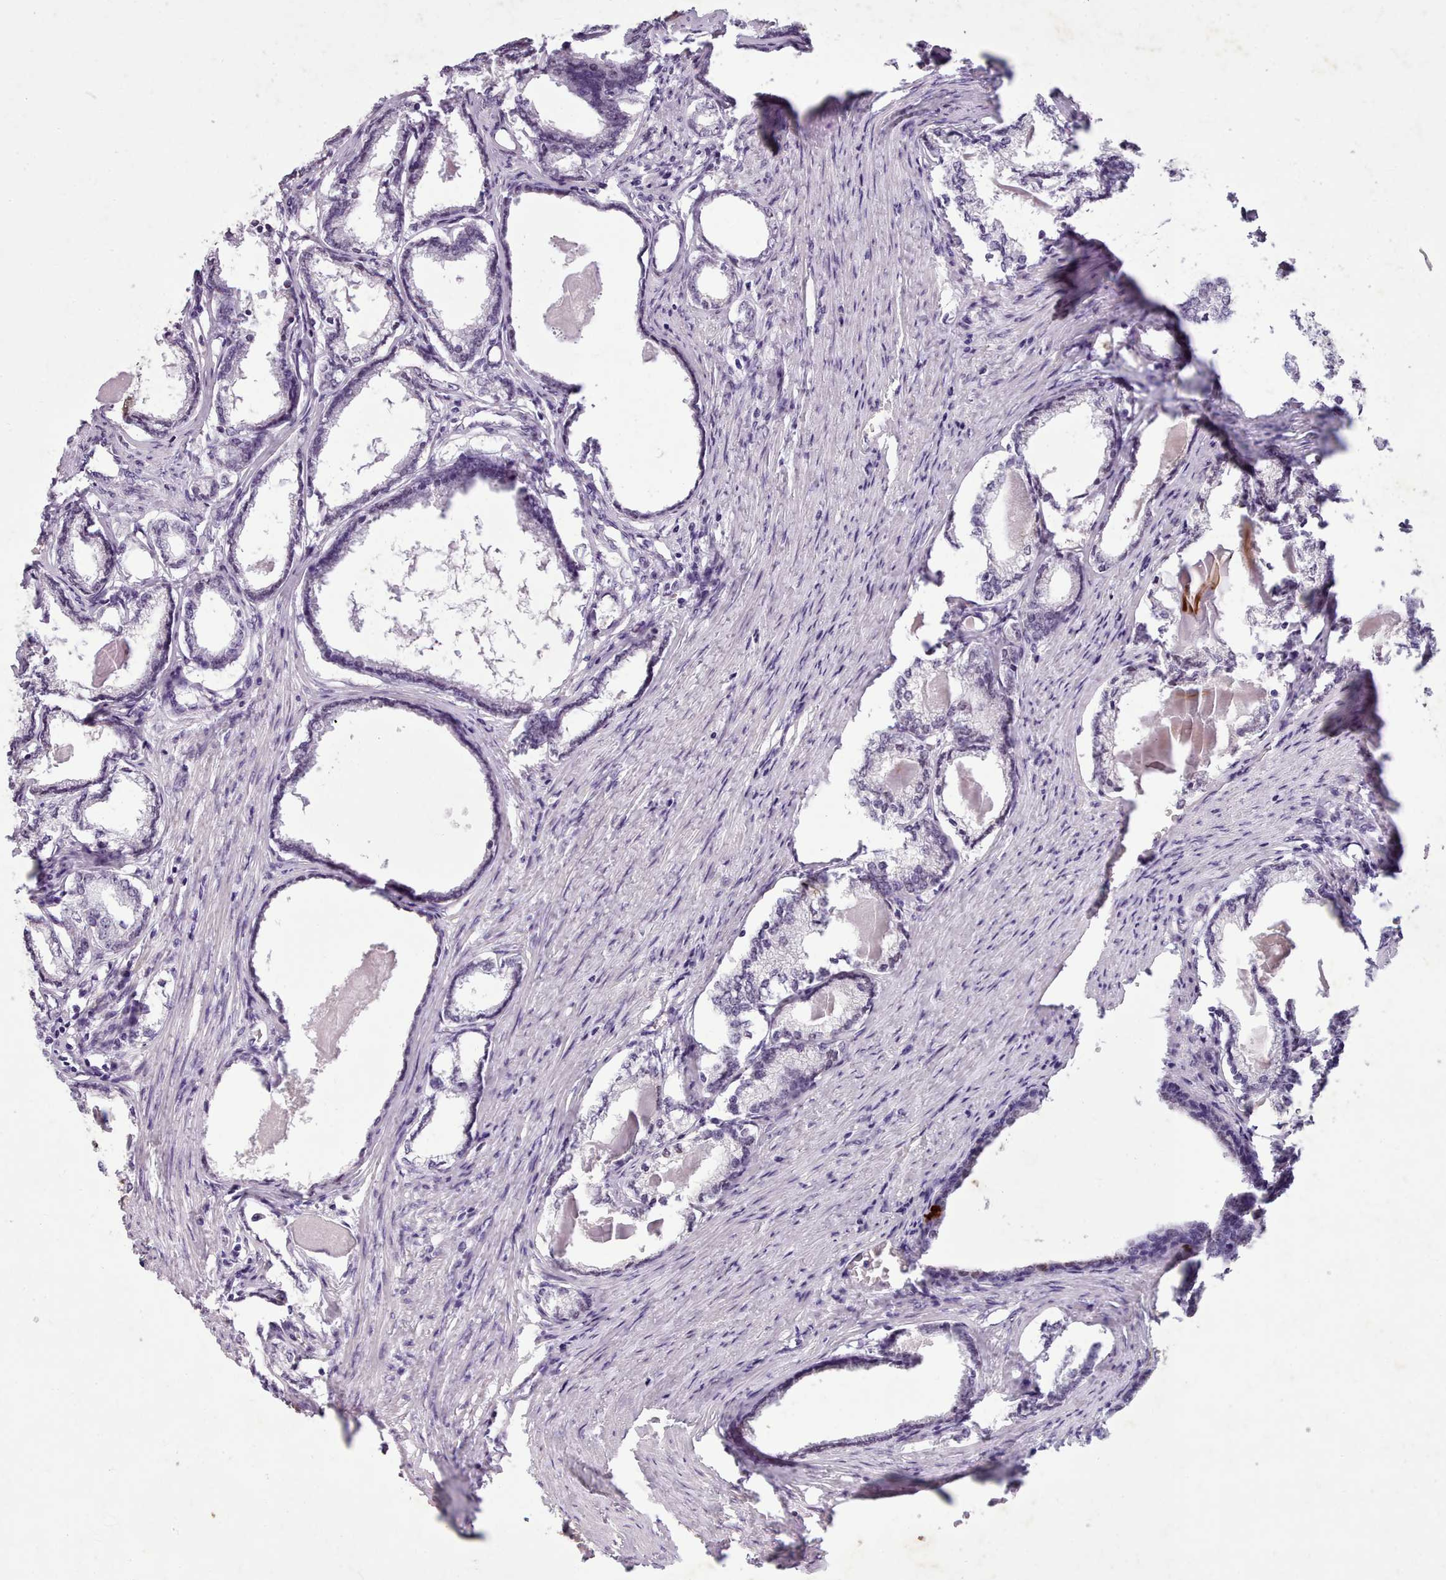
{"staining": {"intensity": "negative", "quantity": "none", "location": "none"}, "tissue": "prostate cancer", "cell_type": "Tumor cells", "image_type": "cancer", "snomed": [{"axis": "morphology", "description": "Adenocarcinoma, High grade"}, {"axis": "topography", "description": "Prostate"}], "caption": "Tumor cells show no significant protein staining in high-grade adenocarcinoma (prostate).", "gene": "KCNT2", "patient": {"sex": "male", "age": 69}}